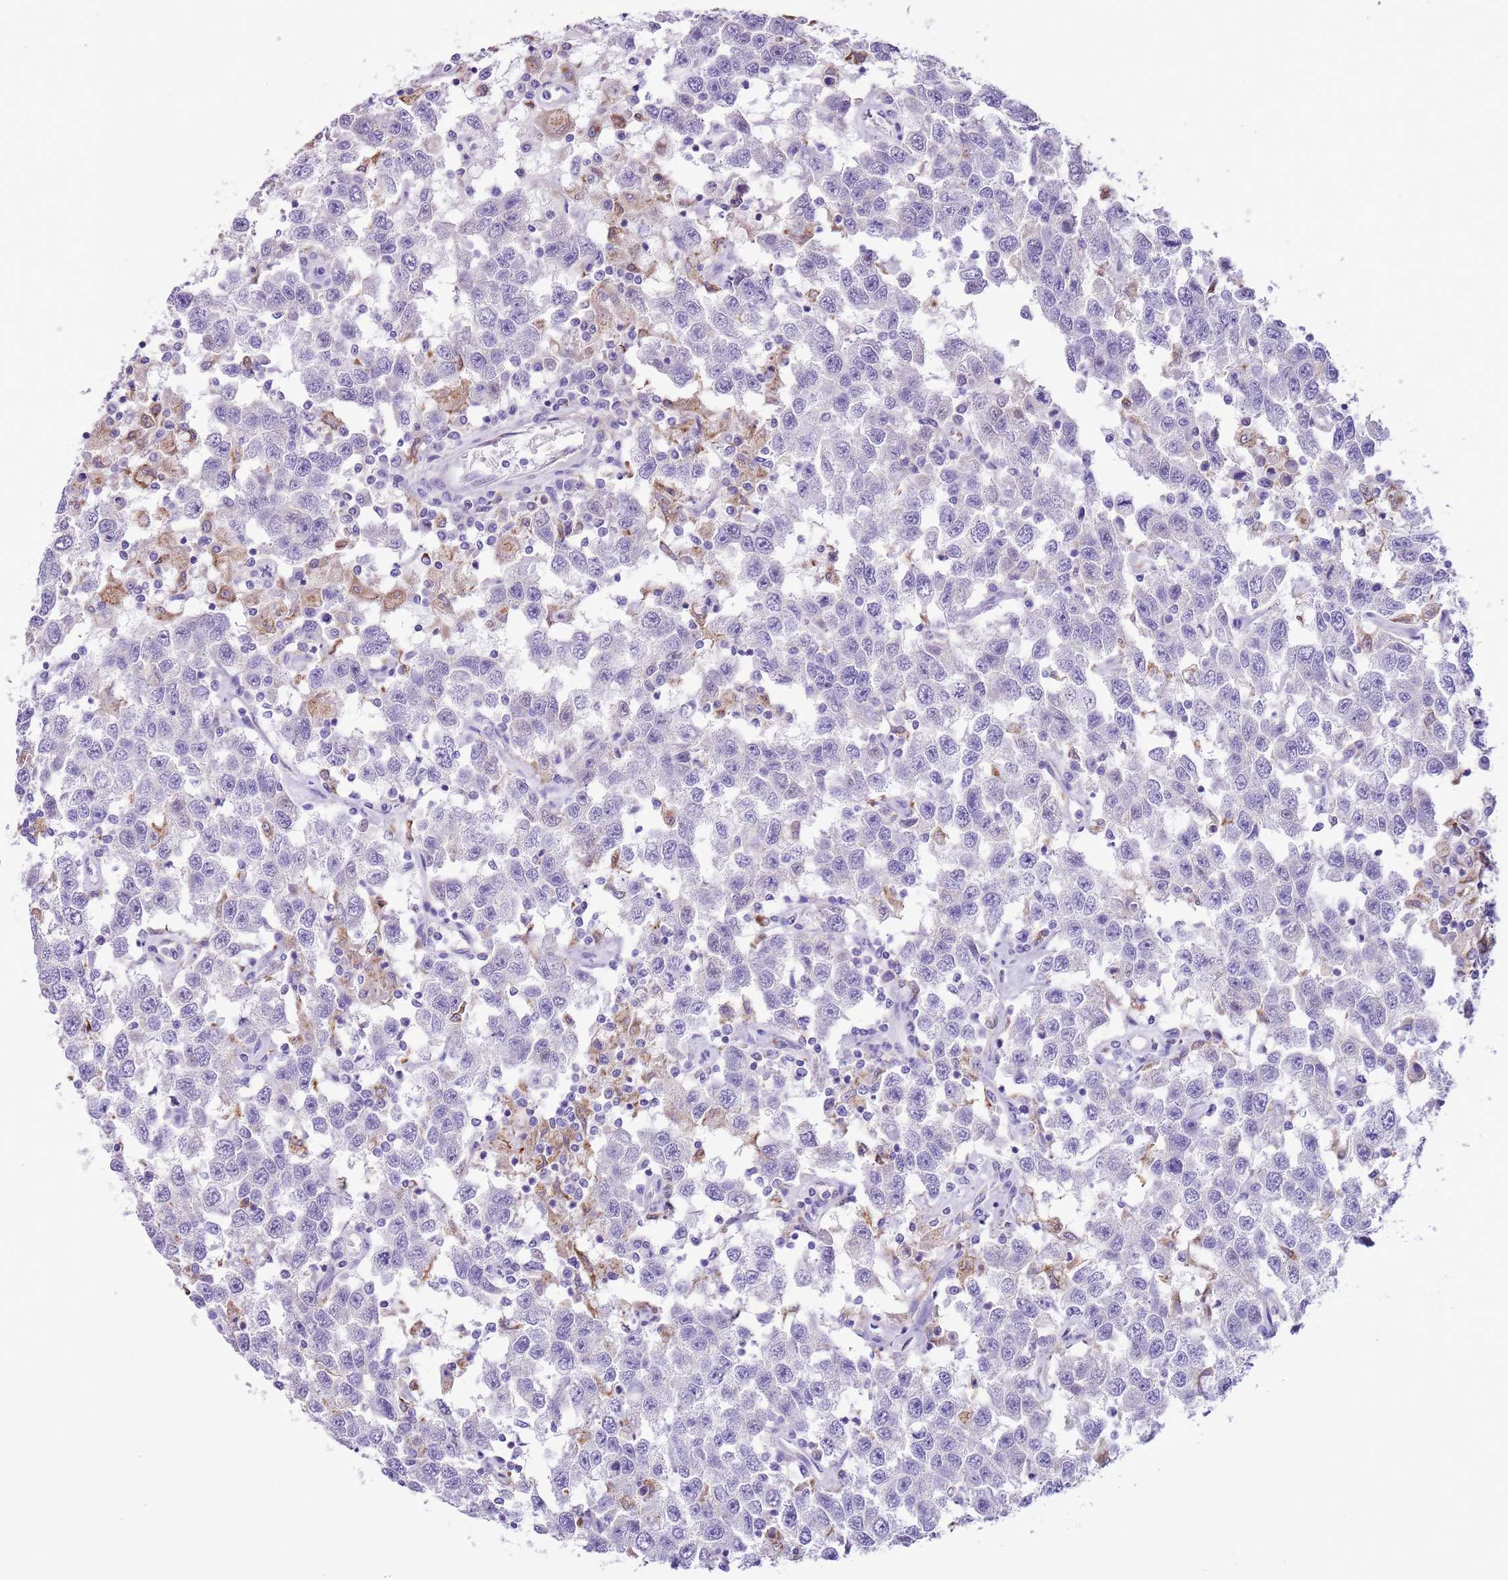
{"staining": {"intensity": "negative", "quantity": "none", "location": "none"}, "tissue": "testis cancer", "cell_type": "Tumor cells", "image_type": "cancer", "snomed": [{"axis": "morphology", "description": "Seminoma, NOS"}, {"axis": "topography", "description": "Testis"}], "caption": "Tumor cells show no significant protein positivity in testis cancer. (DAB (3,3'-diaminobenzidine) IHC with hematoxylin counter stain).", "gene": "ZNF697", "patient": {"sex": "male", "age": 41}}